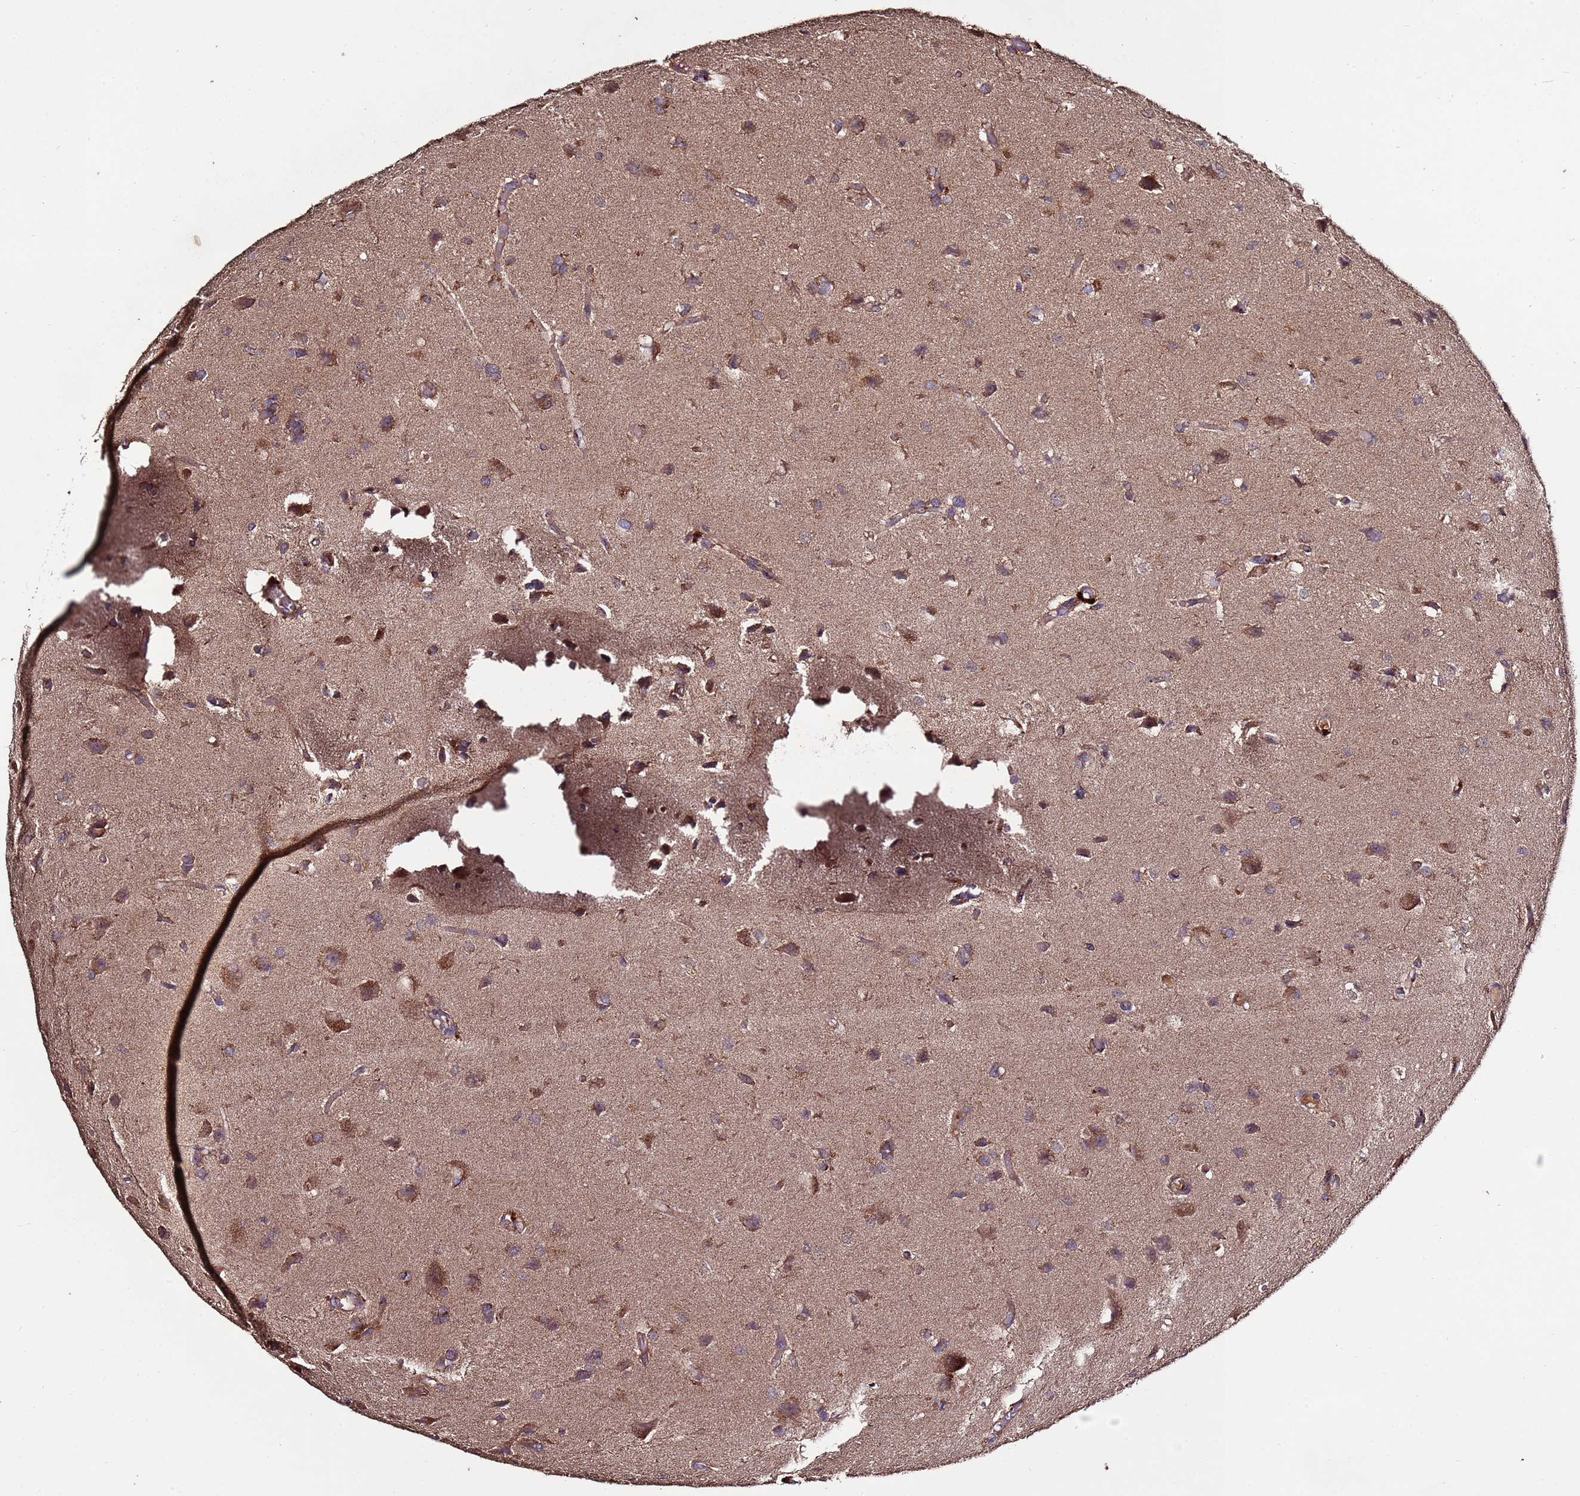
{"staining": {"intensity": "moderate", "quantity": "25%-75%", "location": "cytoplasmic/membranous"}, "tissue": "glioma", "cell_type": "Tumor cells", "image_type": "cancer", "snomed": [{"axis": "morphology", "description": "Glioma, malignant, High grade"}, {"axis": "topography", "description": "Brain"}], "caption": "Glioma stained with a protein marker exhibits moderate staining in tumor cells.", "gene": "RPS15A", "patient": {"sex": "female", "age": 50}}